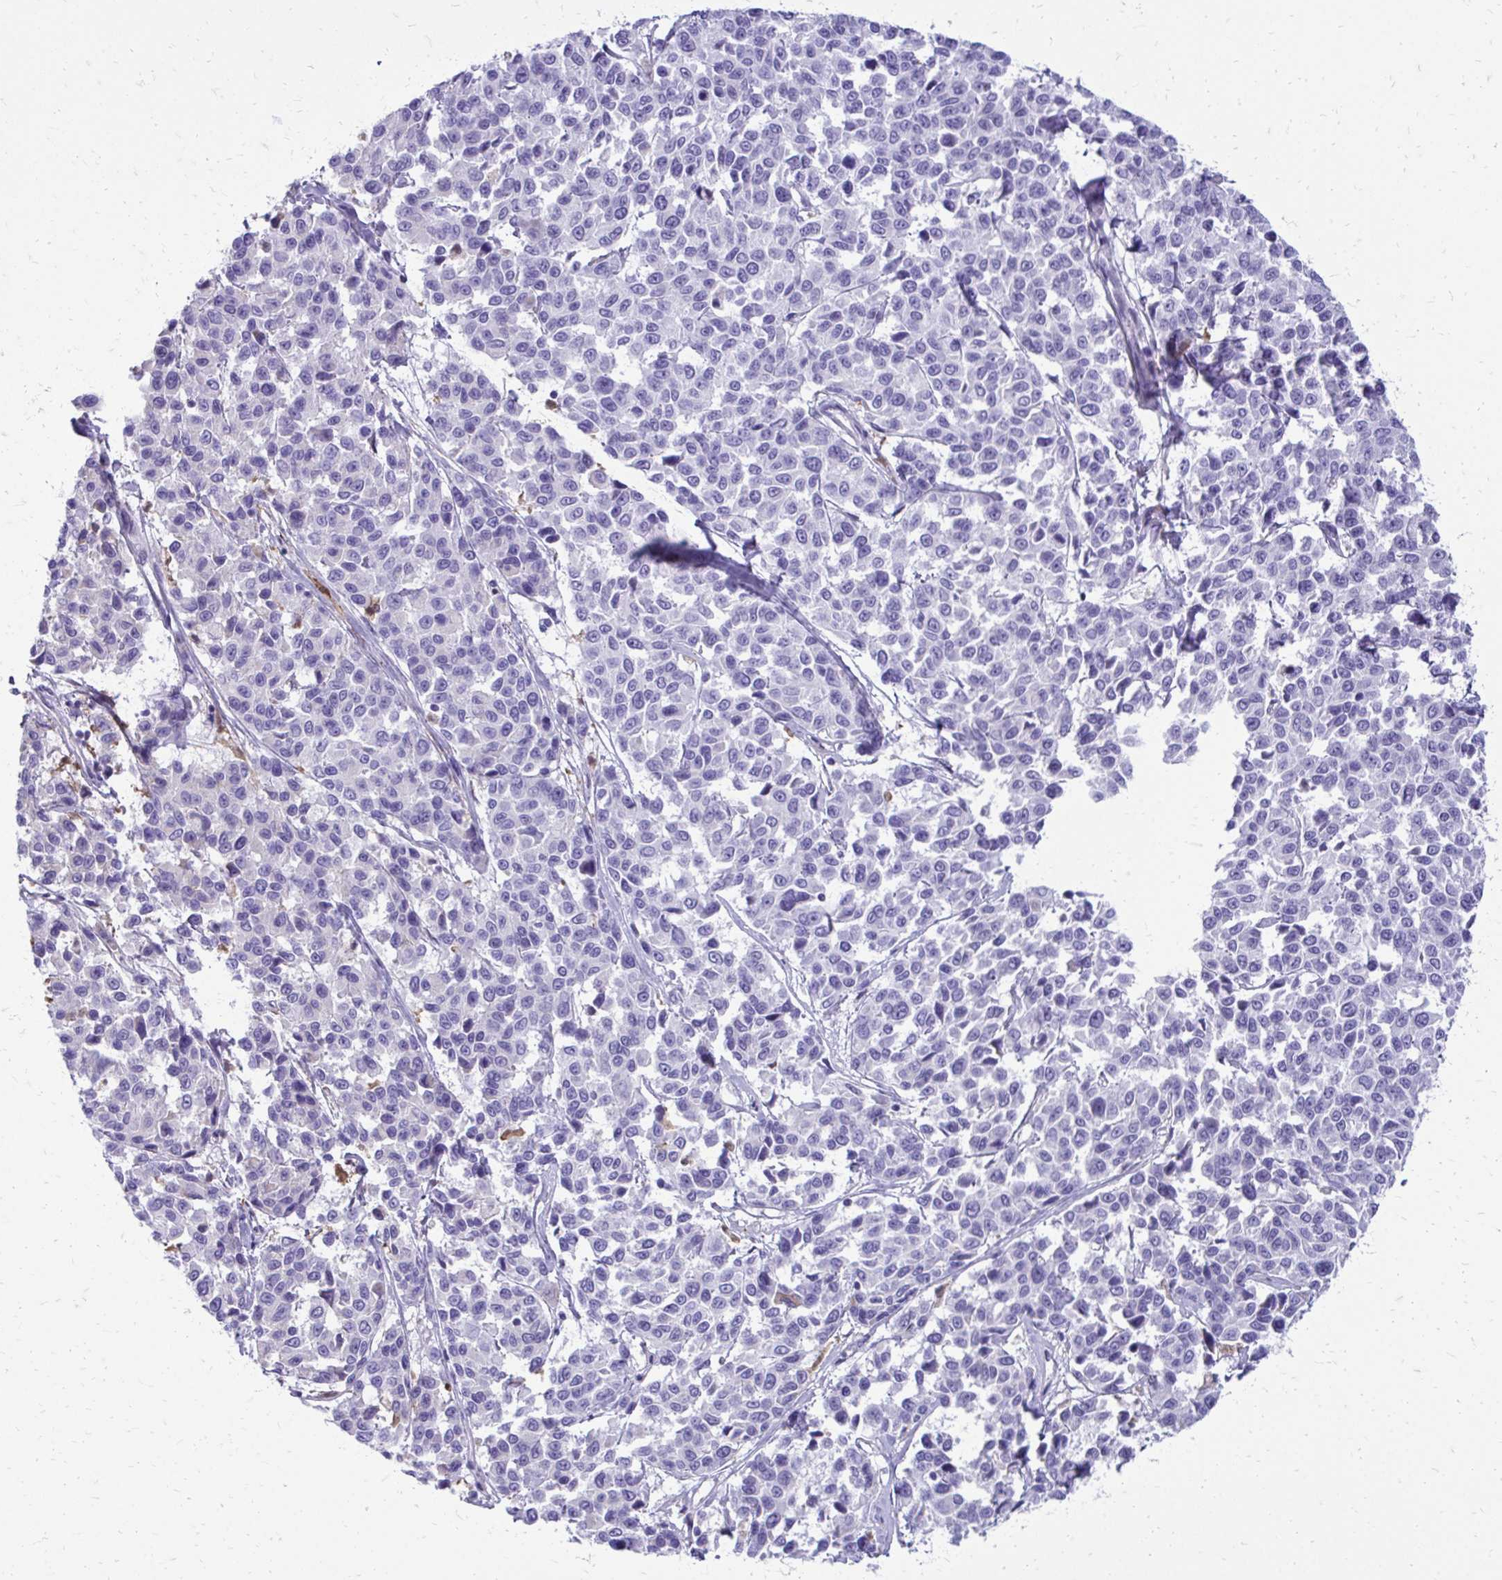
{"staining": {"intensity": "negative", "quantity": "none", "location": "none"}, "tissue": "melanoma", "cell_type": "Tumor cells", "image_type": "cancer", "snomed": [{"axis": "morphology", "description": "Malignant melanoma, NOS"}, {"axis": "topography", "description": "Skin"}], "caption": "Malignant melanoma was stained to show a protein in brown. There is no significant expression in tumor cells.", "gene": "SIGLEC11", "patient": {"sex": "female", "age": 66}}